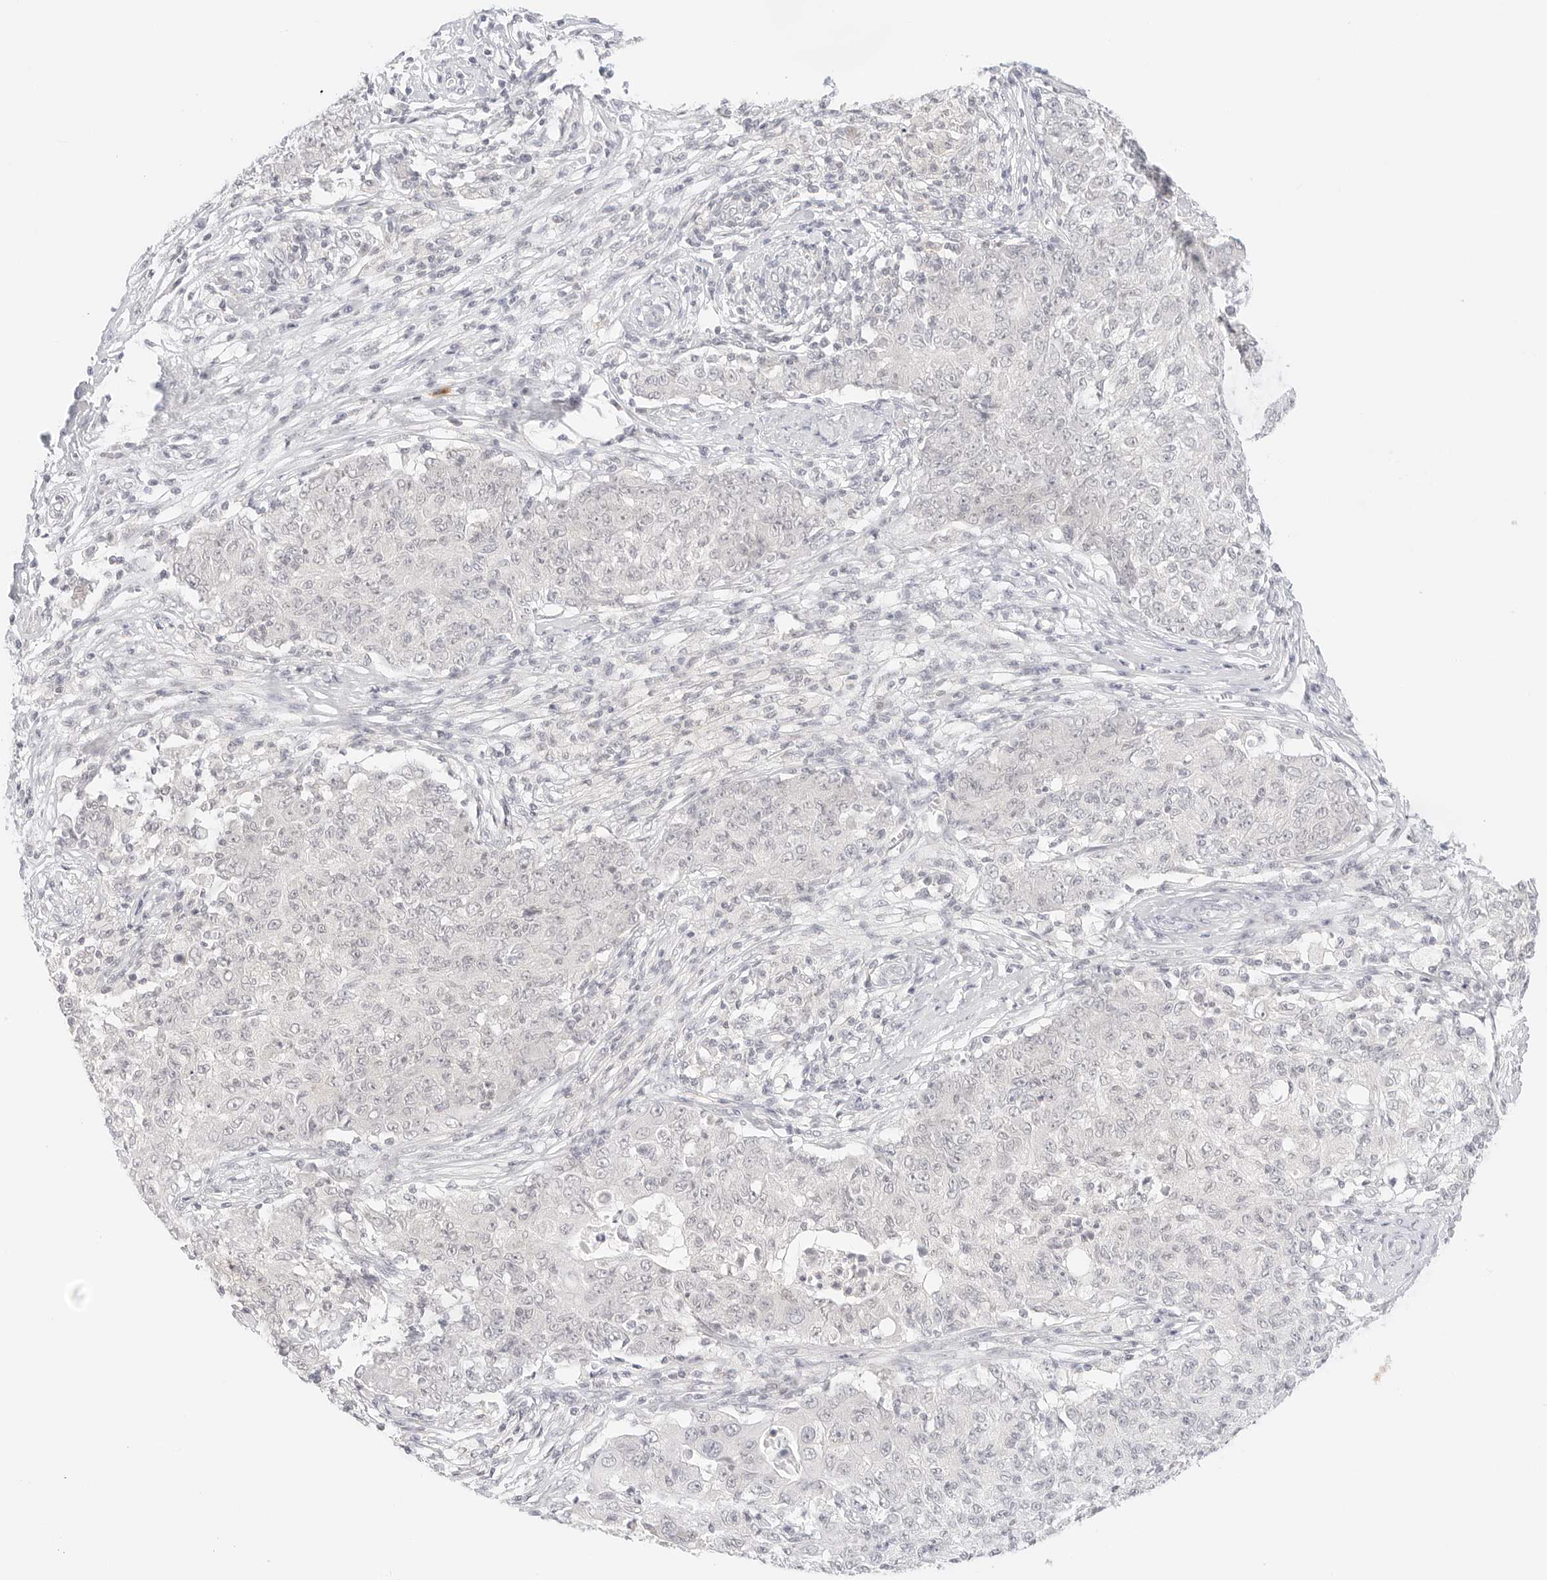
{"staining": {"intensity": "negative", "quantity": "none", "location": "none"}, "tissue": "ovarian cancer", "cell_type": "Tumor cells", "image_type": "cancer", "snomed": [{"axis": "morphology", "description": "Carcinoma, endometroid"}, {"axis": "topography", "description": "Ovary"}], "caption": "Tumor cells are negative for brown protein staining in ovarian cancer. (DAB (3,3'-diaminobenzidine) IHC, high magnification).", "gene": "GNAS", "patient": {"sex": "female", "age": 42}}